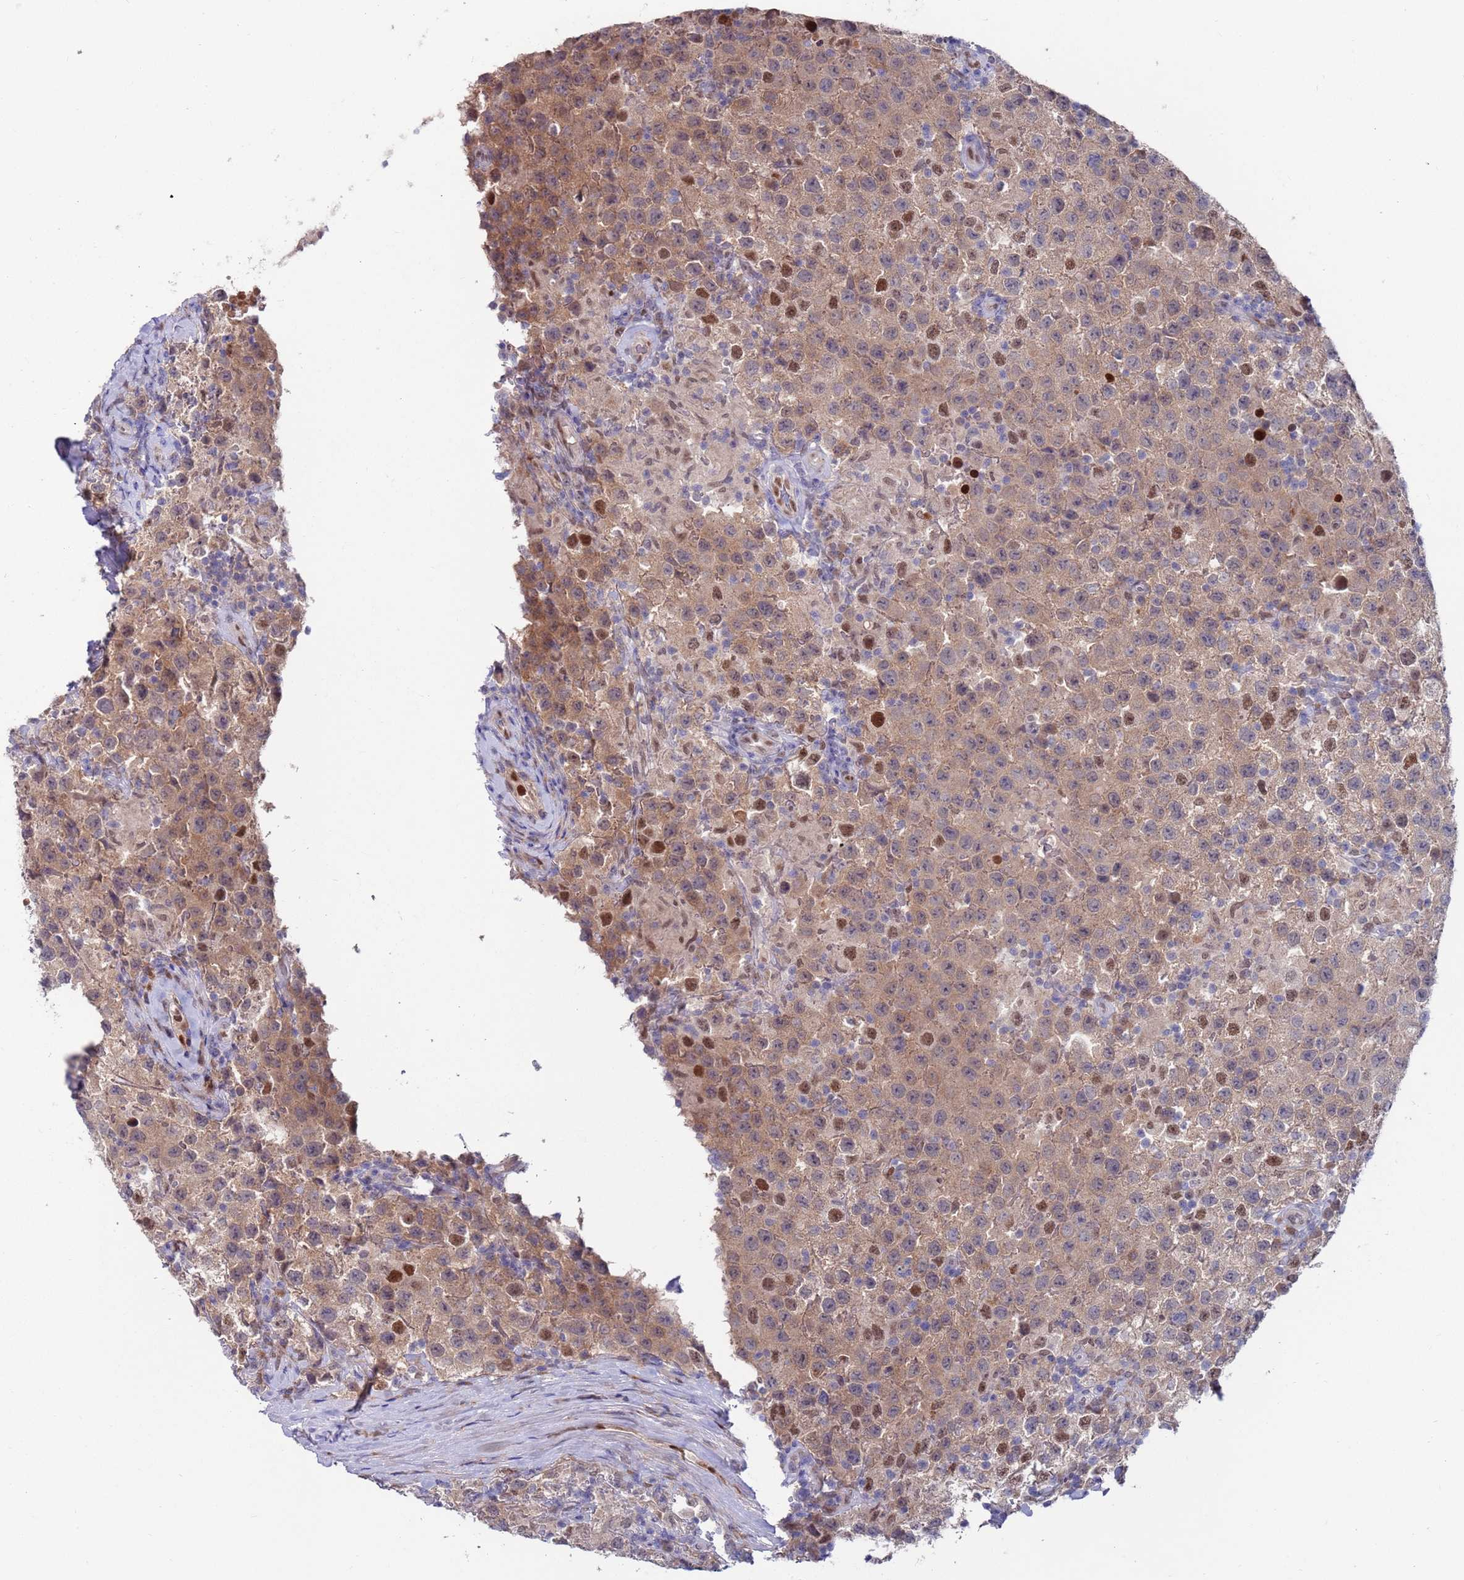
{"staining": {"intensity": "weak", "quantity": ">75%", "location": "cytoplasmic/membranous,nuclear"}, "tissue": "testis cancer", "cell_type": "Tumor cells", "image_type": "cancer", "snomed": [{"axis": "morphology", "description": "Seminoma, NOS"}, {"axis": "morphology", "description": "Carcinoma, Embryonal, NOS"}, {"axis": "topography", "description": "Testis"}], "caption": "Testis seminoma was stained to show a protein in brown. There is low levels of weak cytoplasmic/membranous and nuclear positivity in about >75% of tumor cells. The staining is performed using DAB brown chromogen to label protein expression. The nuclei are counter-stained blue using hematoxylin.", "gene": "FBXO27", "patient": {"sex": "male", "age": 41}}